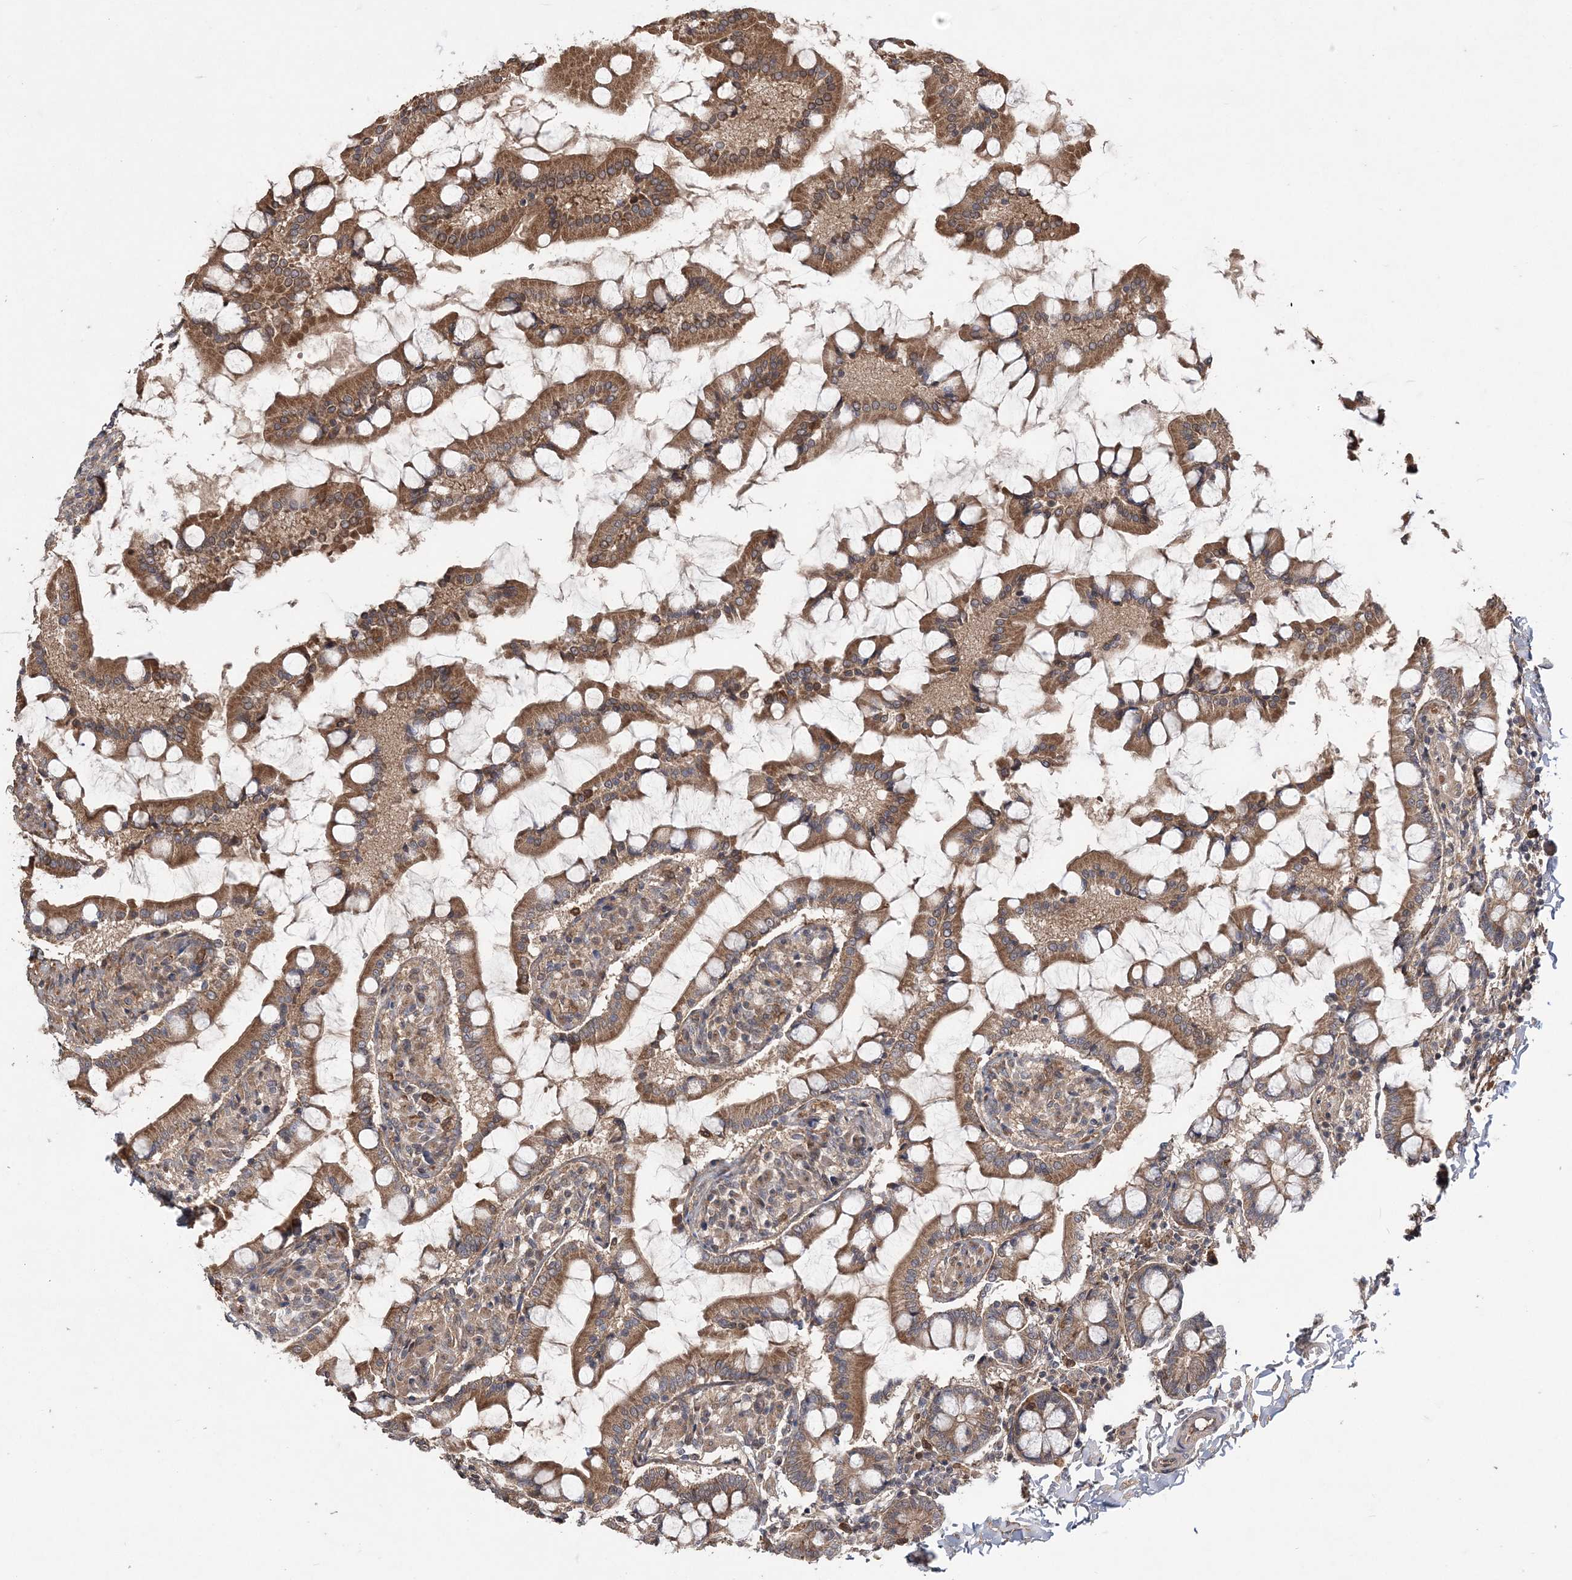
{"staining": {"intensity": "strong", "quantity": ">75%", "location": "cytoplasmic/membranous"}, "tissue": "small intestine", "cell_type": "Glandular cells", "image_type": "normal", "snomed": [{"axis": "morphology", "description": "Normal tissue, NOS"}, {"axis": "topography", "description": "Small intestine"}], "caption": "IHC micrograph of normal small intestine: human small intestine stained using immunohistochemistry shows high levels of strong protein expression localized specifically in the cytoplasmic/membranous of glandular cells, appearing as a cytoplasmic/membranous brown color.", "gene": "HMGCS1", "patient": {"sex": "male", "age": 41}}